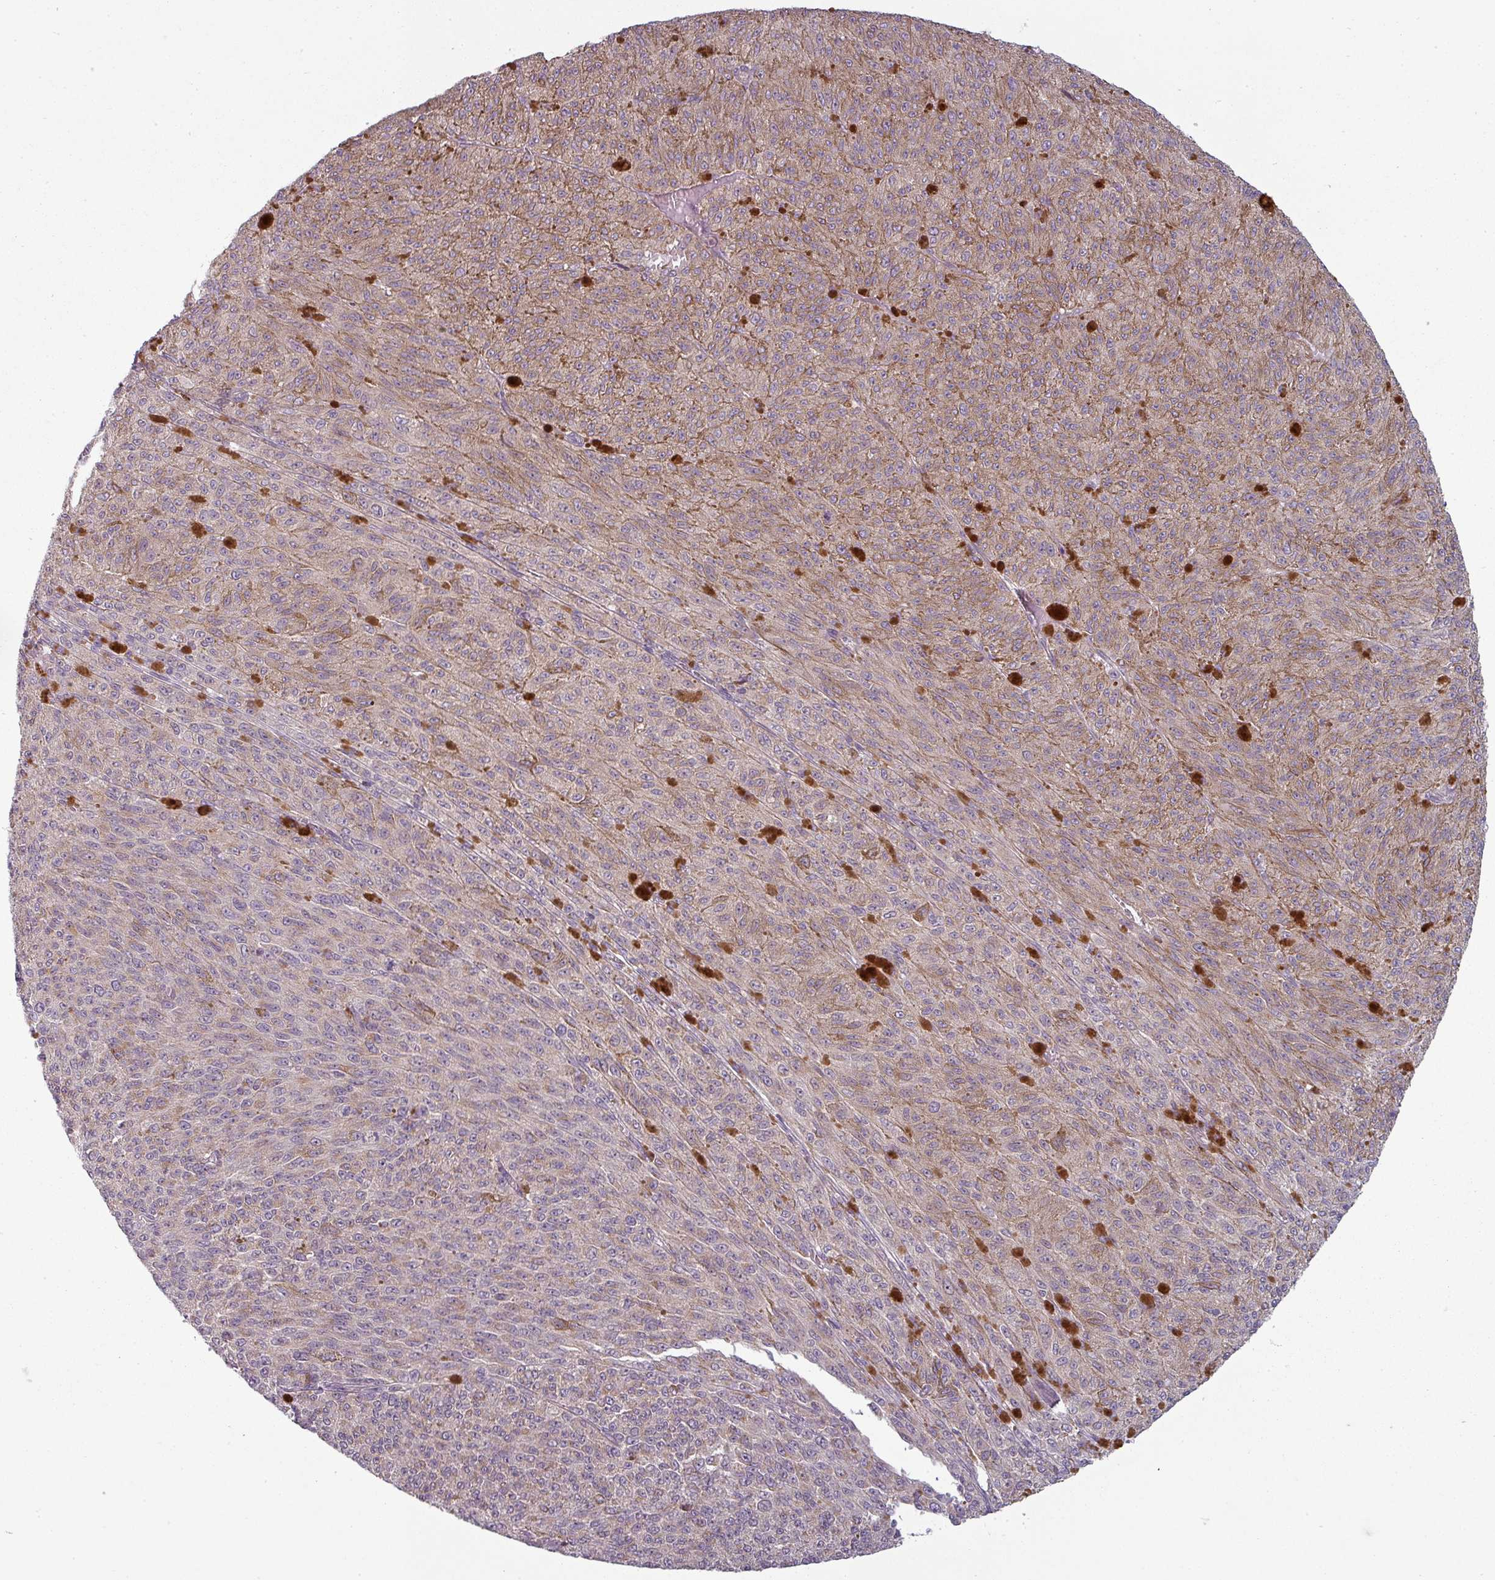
{"staining": {"intensity": "negative", "quantity": "none", "location": "none"}, "tissue": "melanoma", "cell_type": "Tumor cells", "image_type": "cancer", "snomed": [{"axis": "morphology", "description": "Malignant melanoma, NOS"}, {"axis": "topography", "description": "Skin"}], "caption": "High power microscopy micrograph of an immunohistochemistry photomicrograph of malignant melanoma, revealing no significant expression in tumor cells.", "gene": "SLC16A9", "patient": {"sex": "female", "age": 52}}